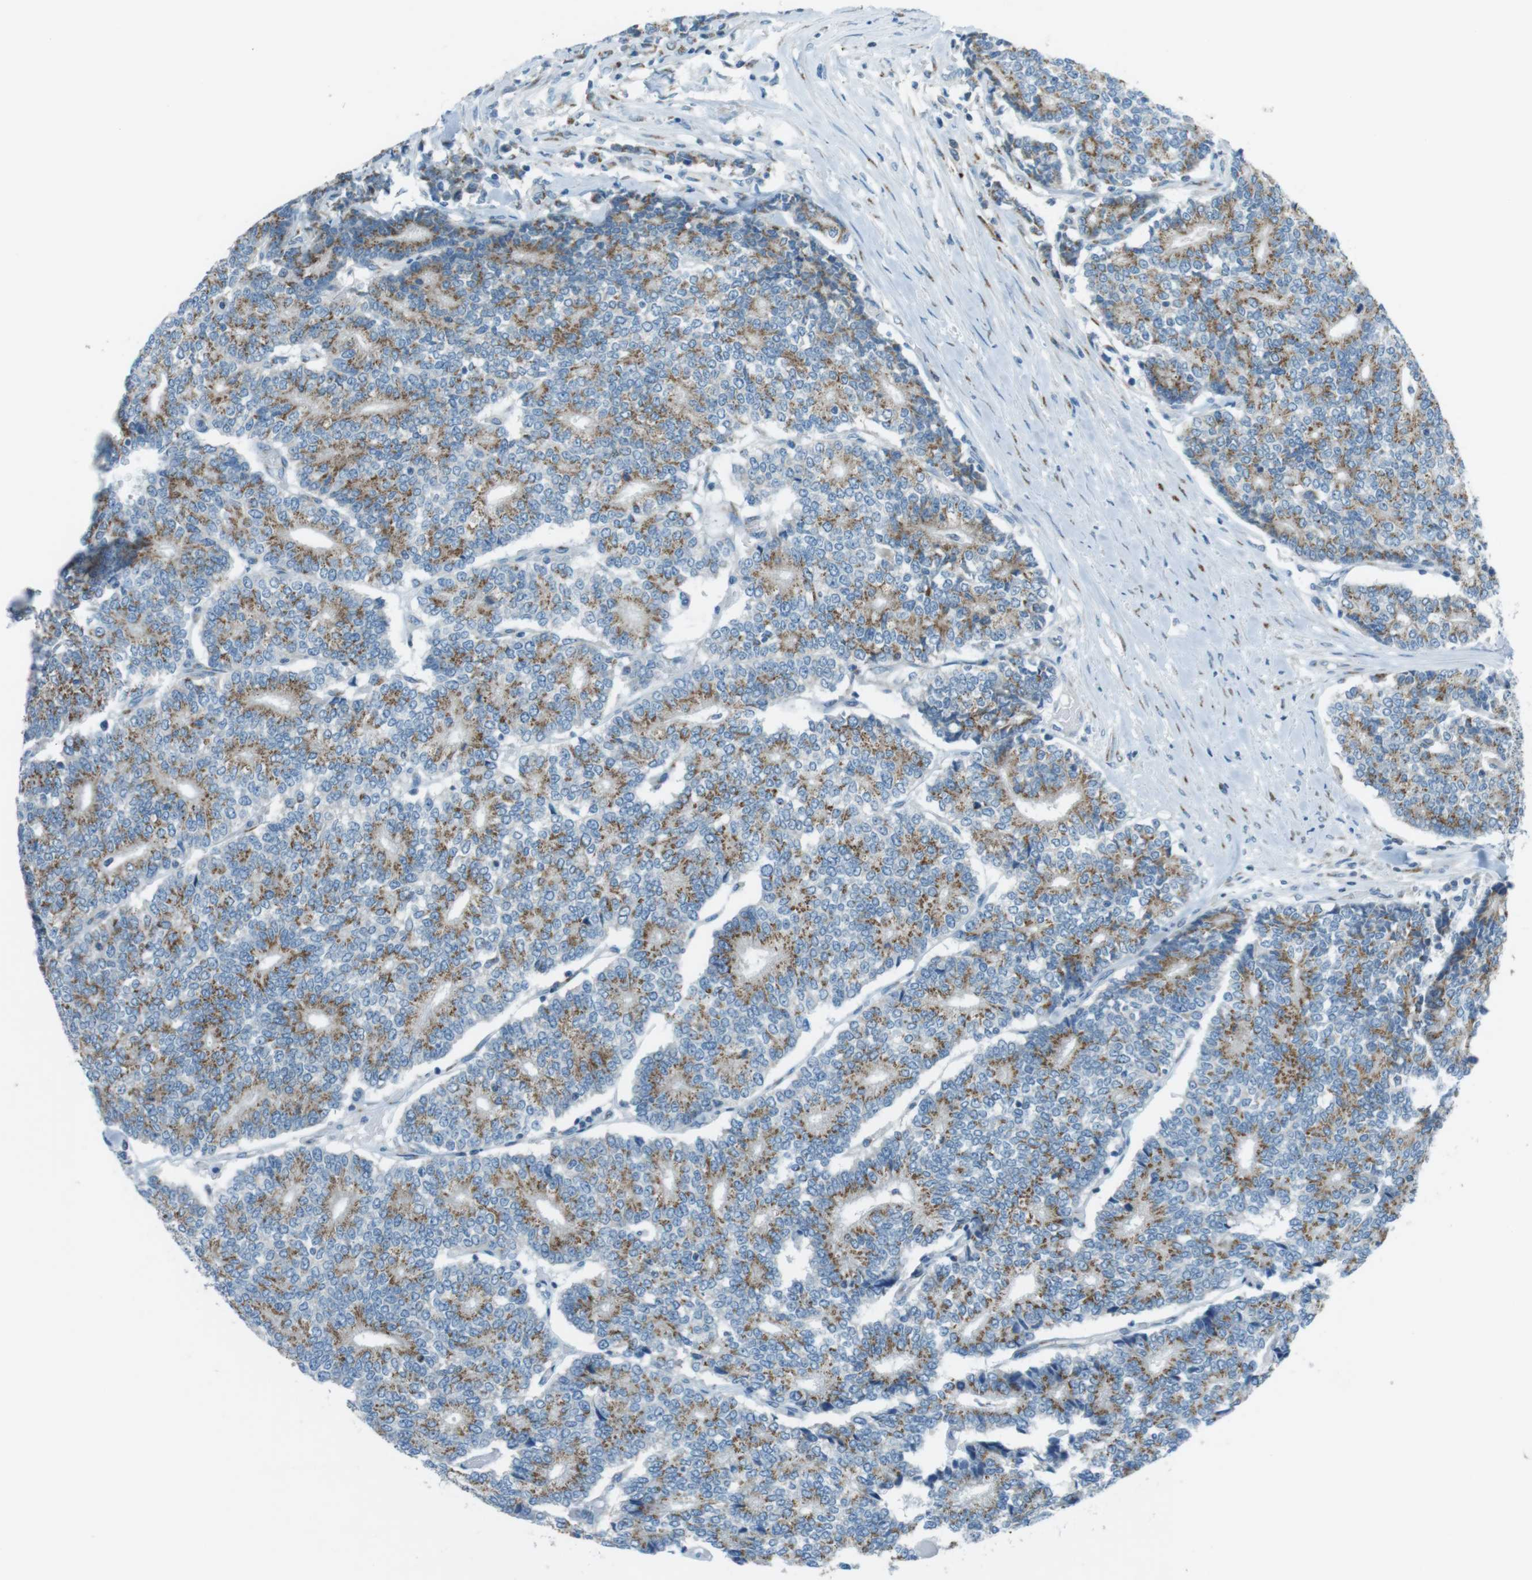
{"staining": {"intensity": "moderate", "quantity": "25%-75%", "location": "cytoplasmic/membranous"}, "tissue": "prostate cancer", "cell_type": "Tumor cells", "image_type": "cancer", "snomed": [{"axis": "morphology", "description": "Normal tissue, NOS"}, {"axis": "morphology", "description": "Adenocarcinoma, High grade"}, {"axis": "topography", "description": "Prostate"}, {"axis": "topography", "description": "Seminal veicle"}], "caption": "IHC of human high-grade adenocarcinoma (prostate) displays medium levels of moderate cytoplasmic/membranous positivity in approximately 25%-75% of tumor cells.", "gene": "TXNDC15", "patient": {"sex": "male", "age": 55}}